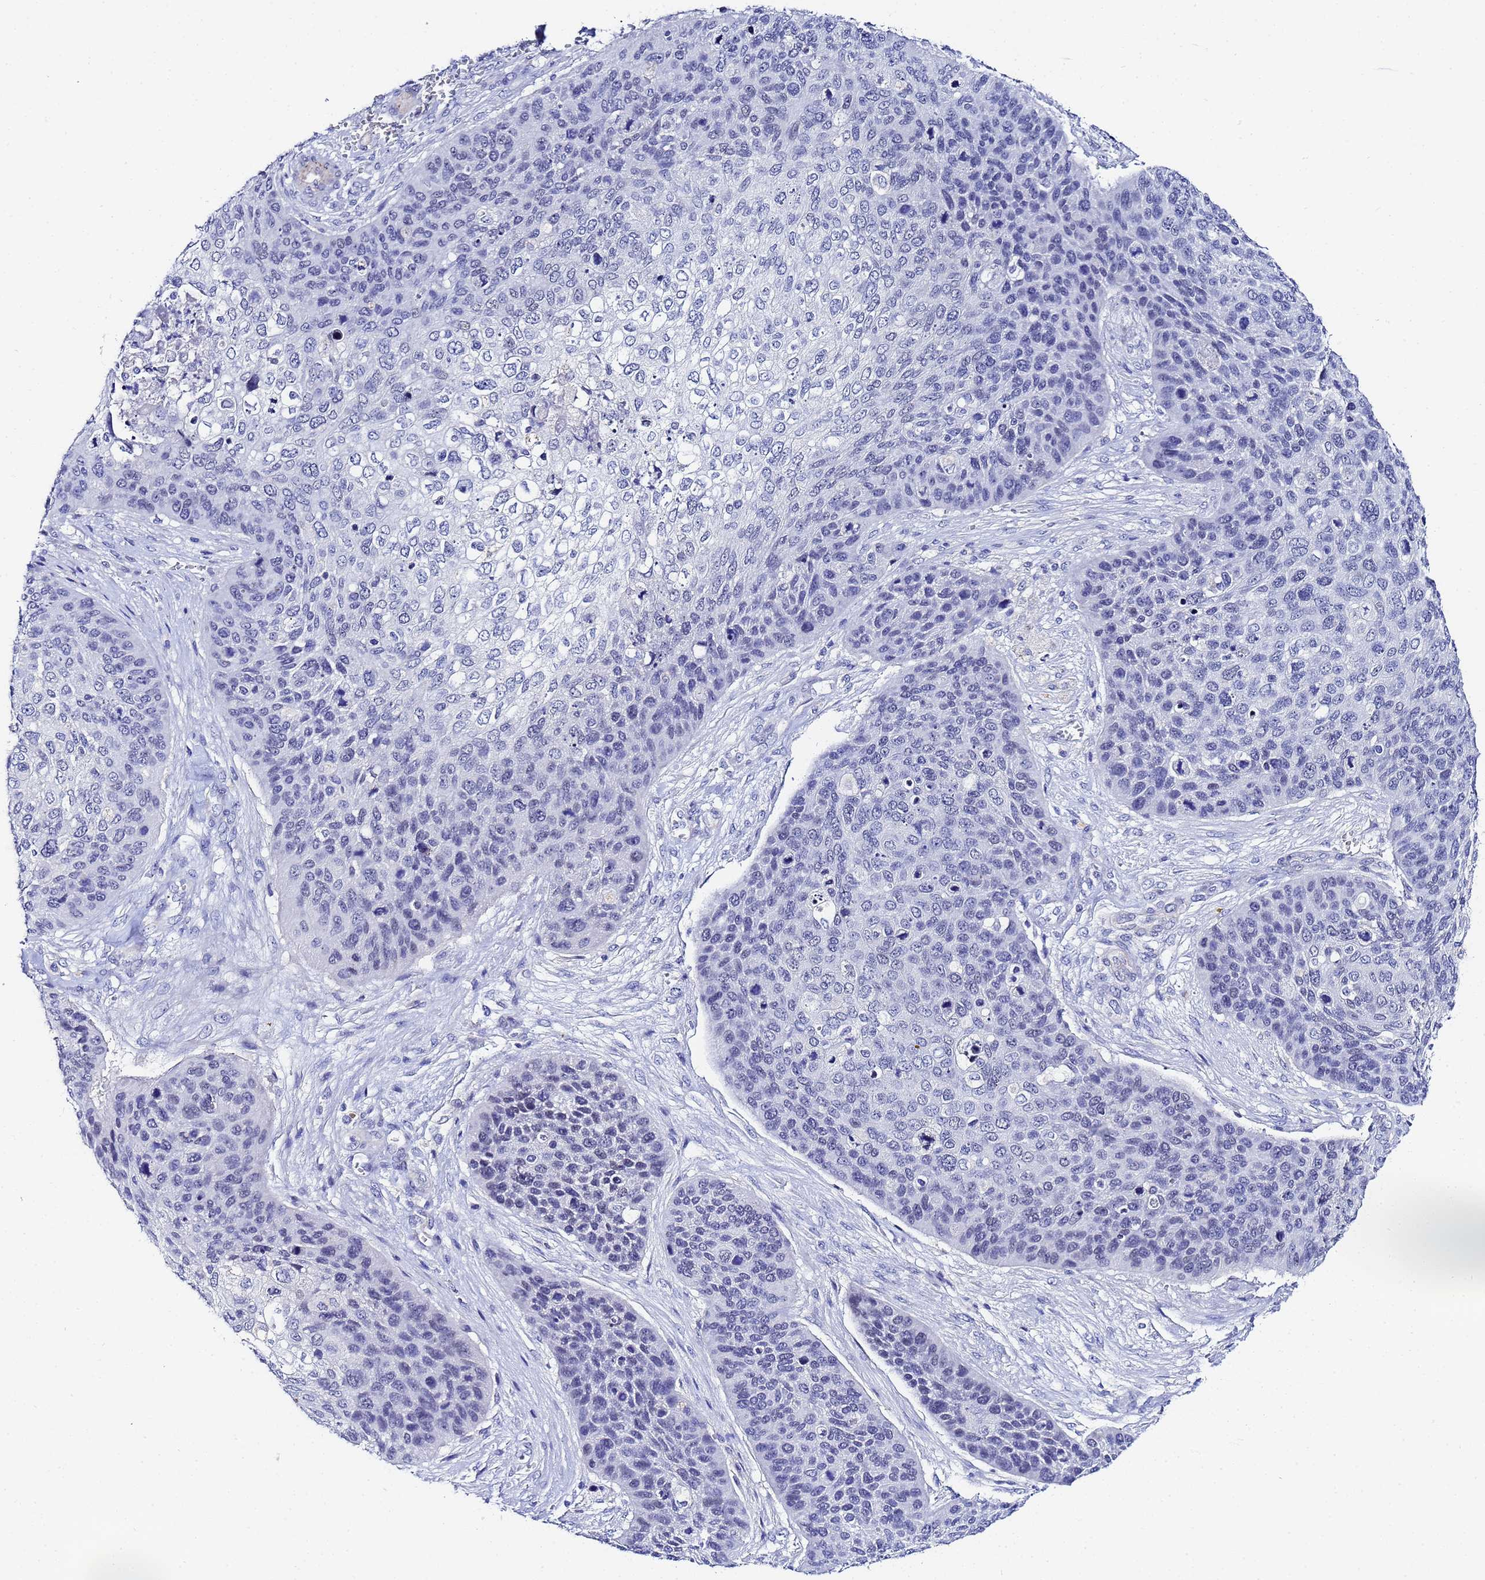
{"staining": {"intensity": "negative", "quantity": "none", "location": "none"}, "tissue": "skin cancer", "cell_type": "Tumor cells", "image_type": "cancer", "snomed": [{"axis": "morphology", "description": "Basal cell carcinoma"}, {"axis": "topography", "description": "Skin"}], "caption": "High magnification brightfield microscopy of skin cancer (basal cell carcinoma) stained with DAB (brown) and counterstained with hematoxylin (blue): tumor cells show no significant positivity.", "gene": "ZNF26", "patient": {"sex": "female", "age": 74}}